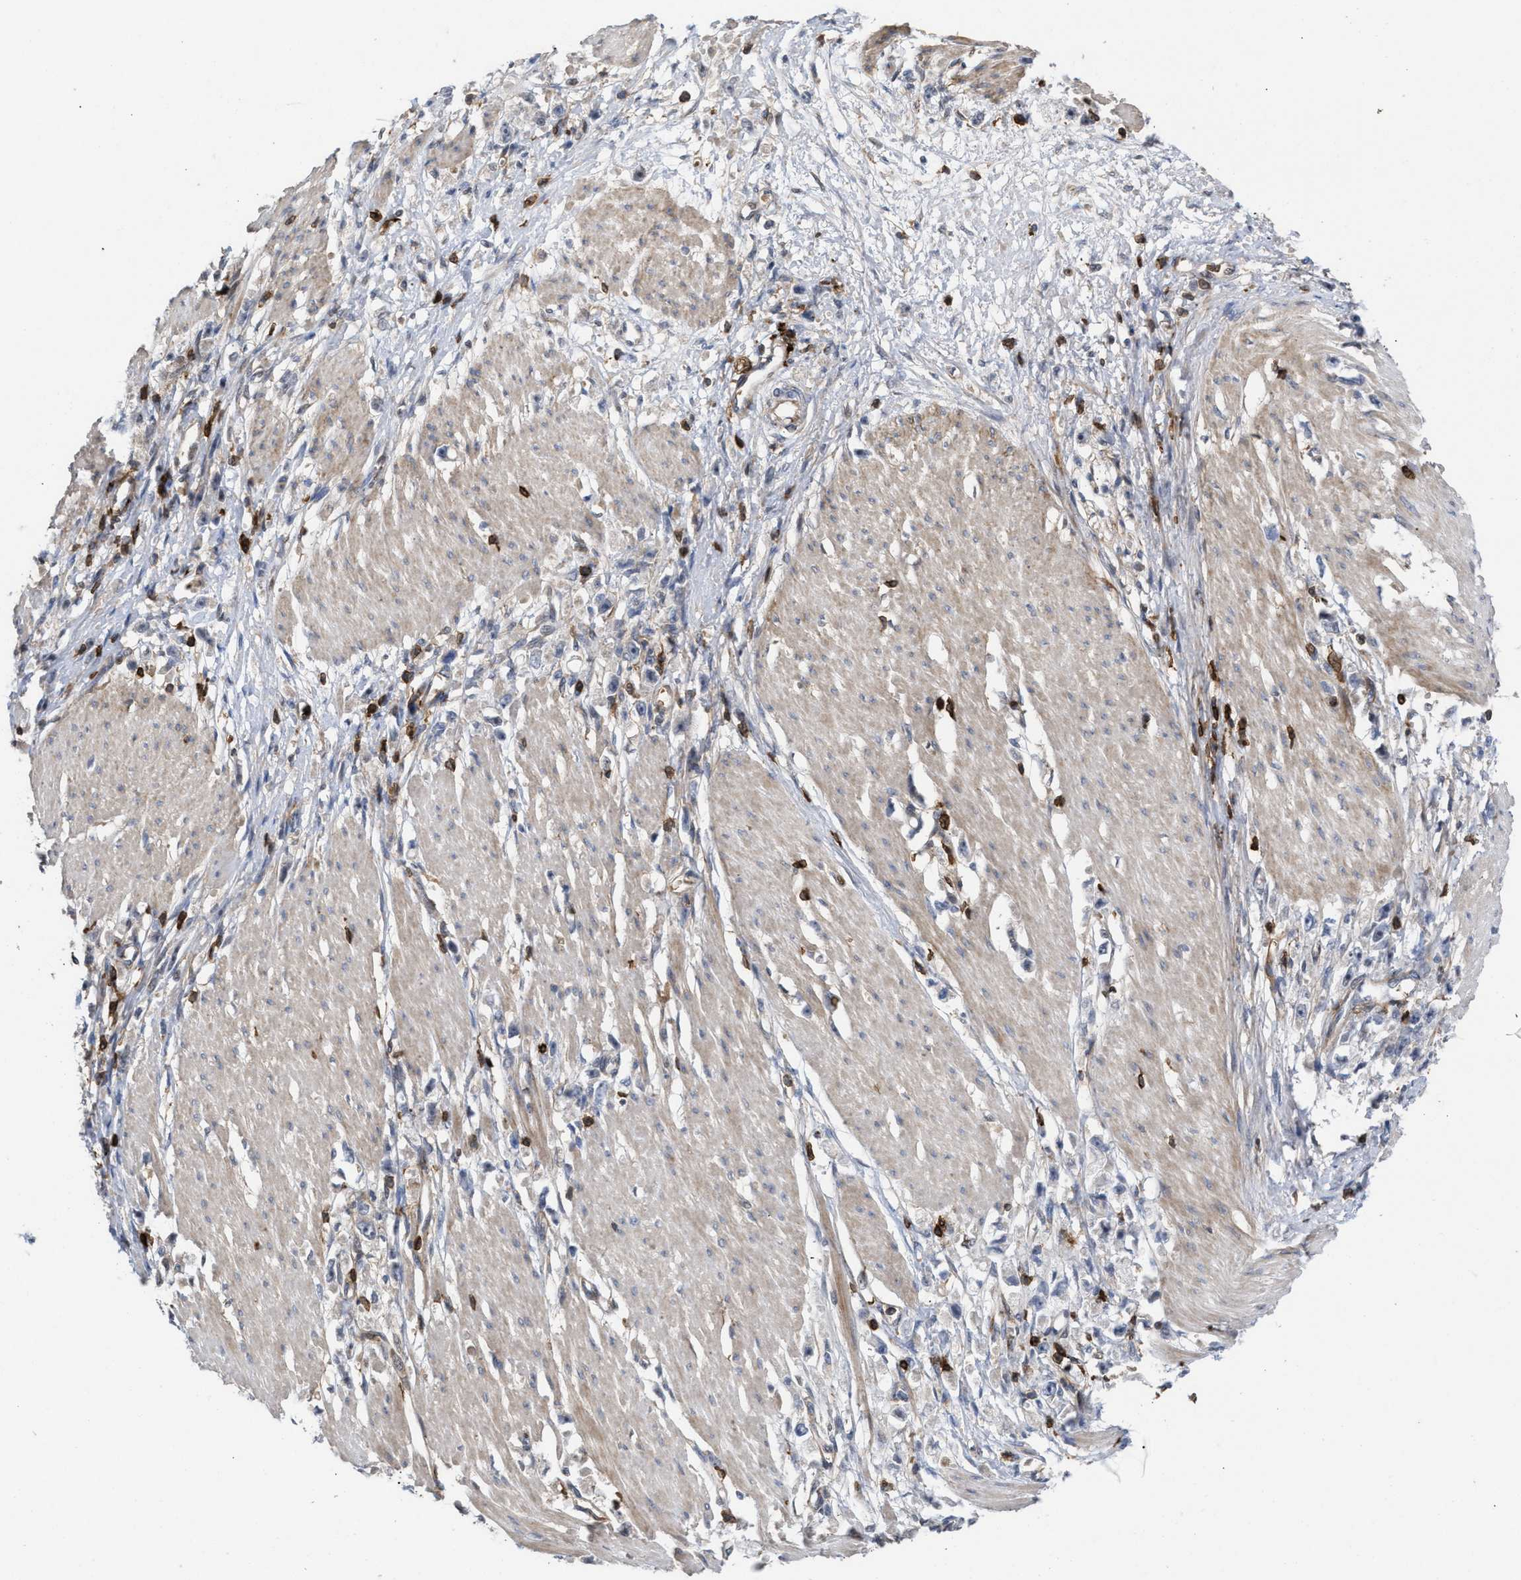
{"staining": {"intensity": "negative", "quantity": "none", "location": "none"}, "tissue": "stomach cancer", "cell_type": "Tumor cells", "image_type": "cancer", "snomed": [{"axis": "morphology", "description": "Adenocarcinoma, NOS"}, {"axis": "topography", "description": "Stomach"}], "caption": "Tumor cells are negative for protein expression in human stomach cancer (adenocarcinoma).", "gene": "PTPRE", "patient": {"sex": "female", "age": 59}}